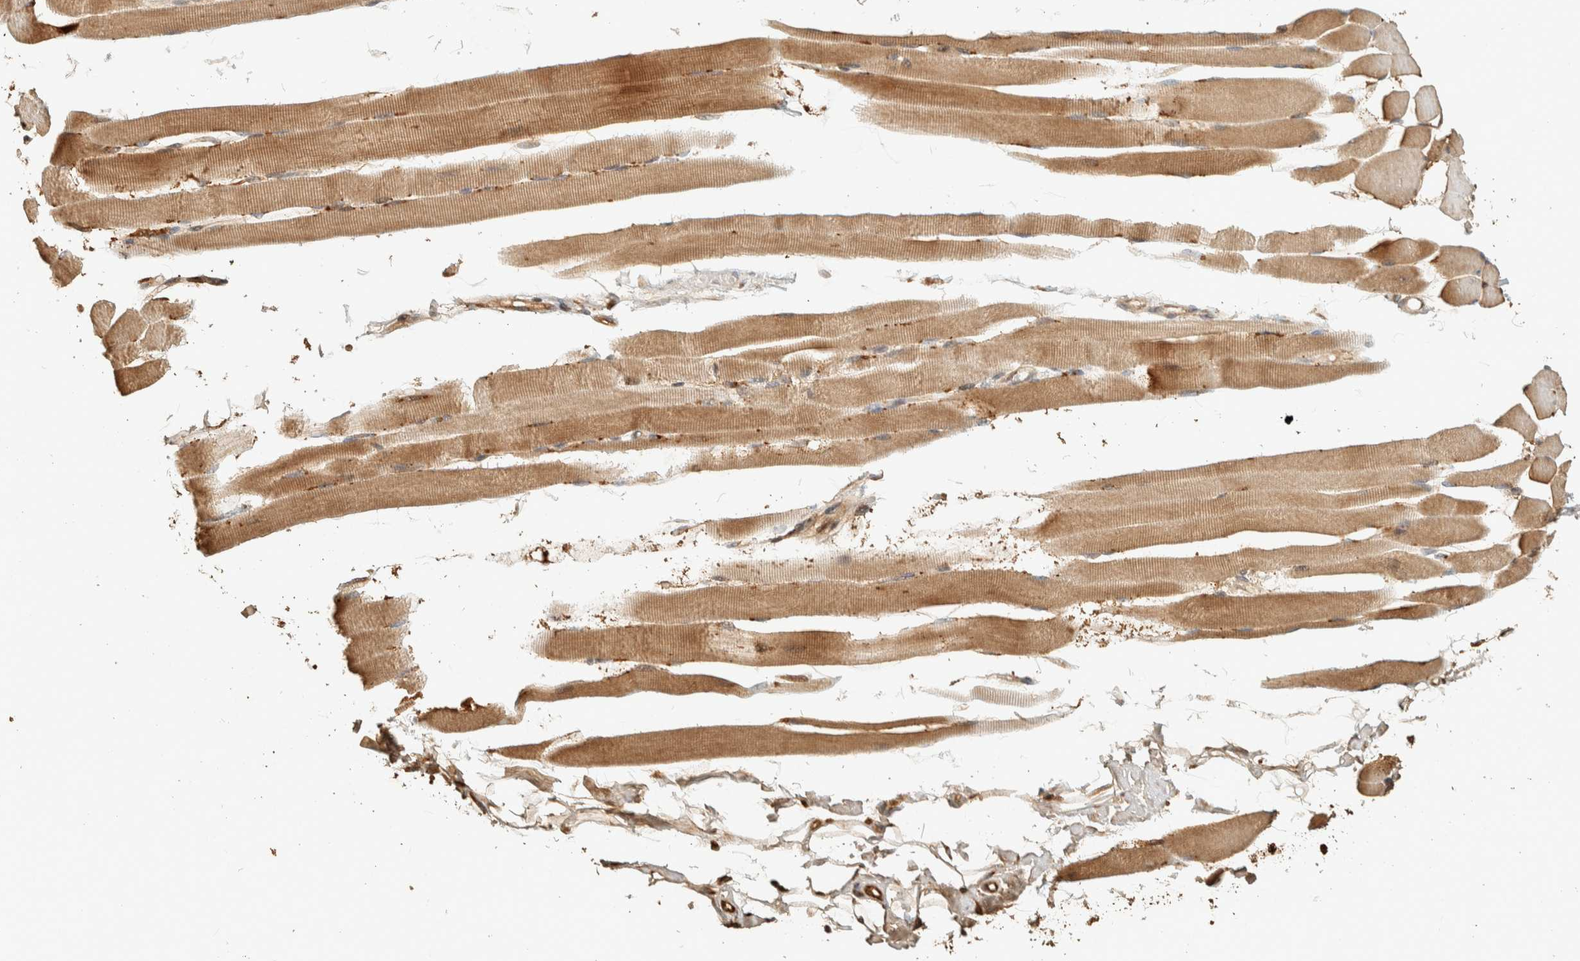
{"staining": {"intensity": "moderate", "quantity": ">75%", "location": "cytoplasmic/membranous"}, "tissue": "skeletal muscle", "cell_type": "Myocytes", "image_type": "normal", "snomed": [{"axis": "morphology", "description": "Normal tissue, NOS"}, {"axis": "topography", "description": "Skeletal muscle"}, {"axis": "topography", "description": "Peripheral nerve tissue"}], "caption": "Immunohistochemistry staining of unremarkable skeletal muscle, which shows medium levels of moderate cytoplasmic/membranous staining in approximately >75% of myocytes indicating moderate cytoplasmic/membranous protein positivity. The staining was performed using DAB (brown) for protein detection and nuclei were counterstained in hematoxylin (blue).", "gene": "EXOC7", "patient": {"sex": "female", "age": 84}}